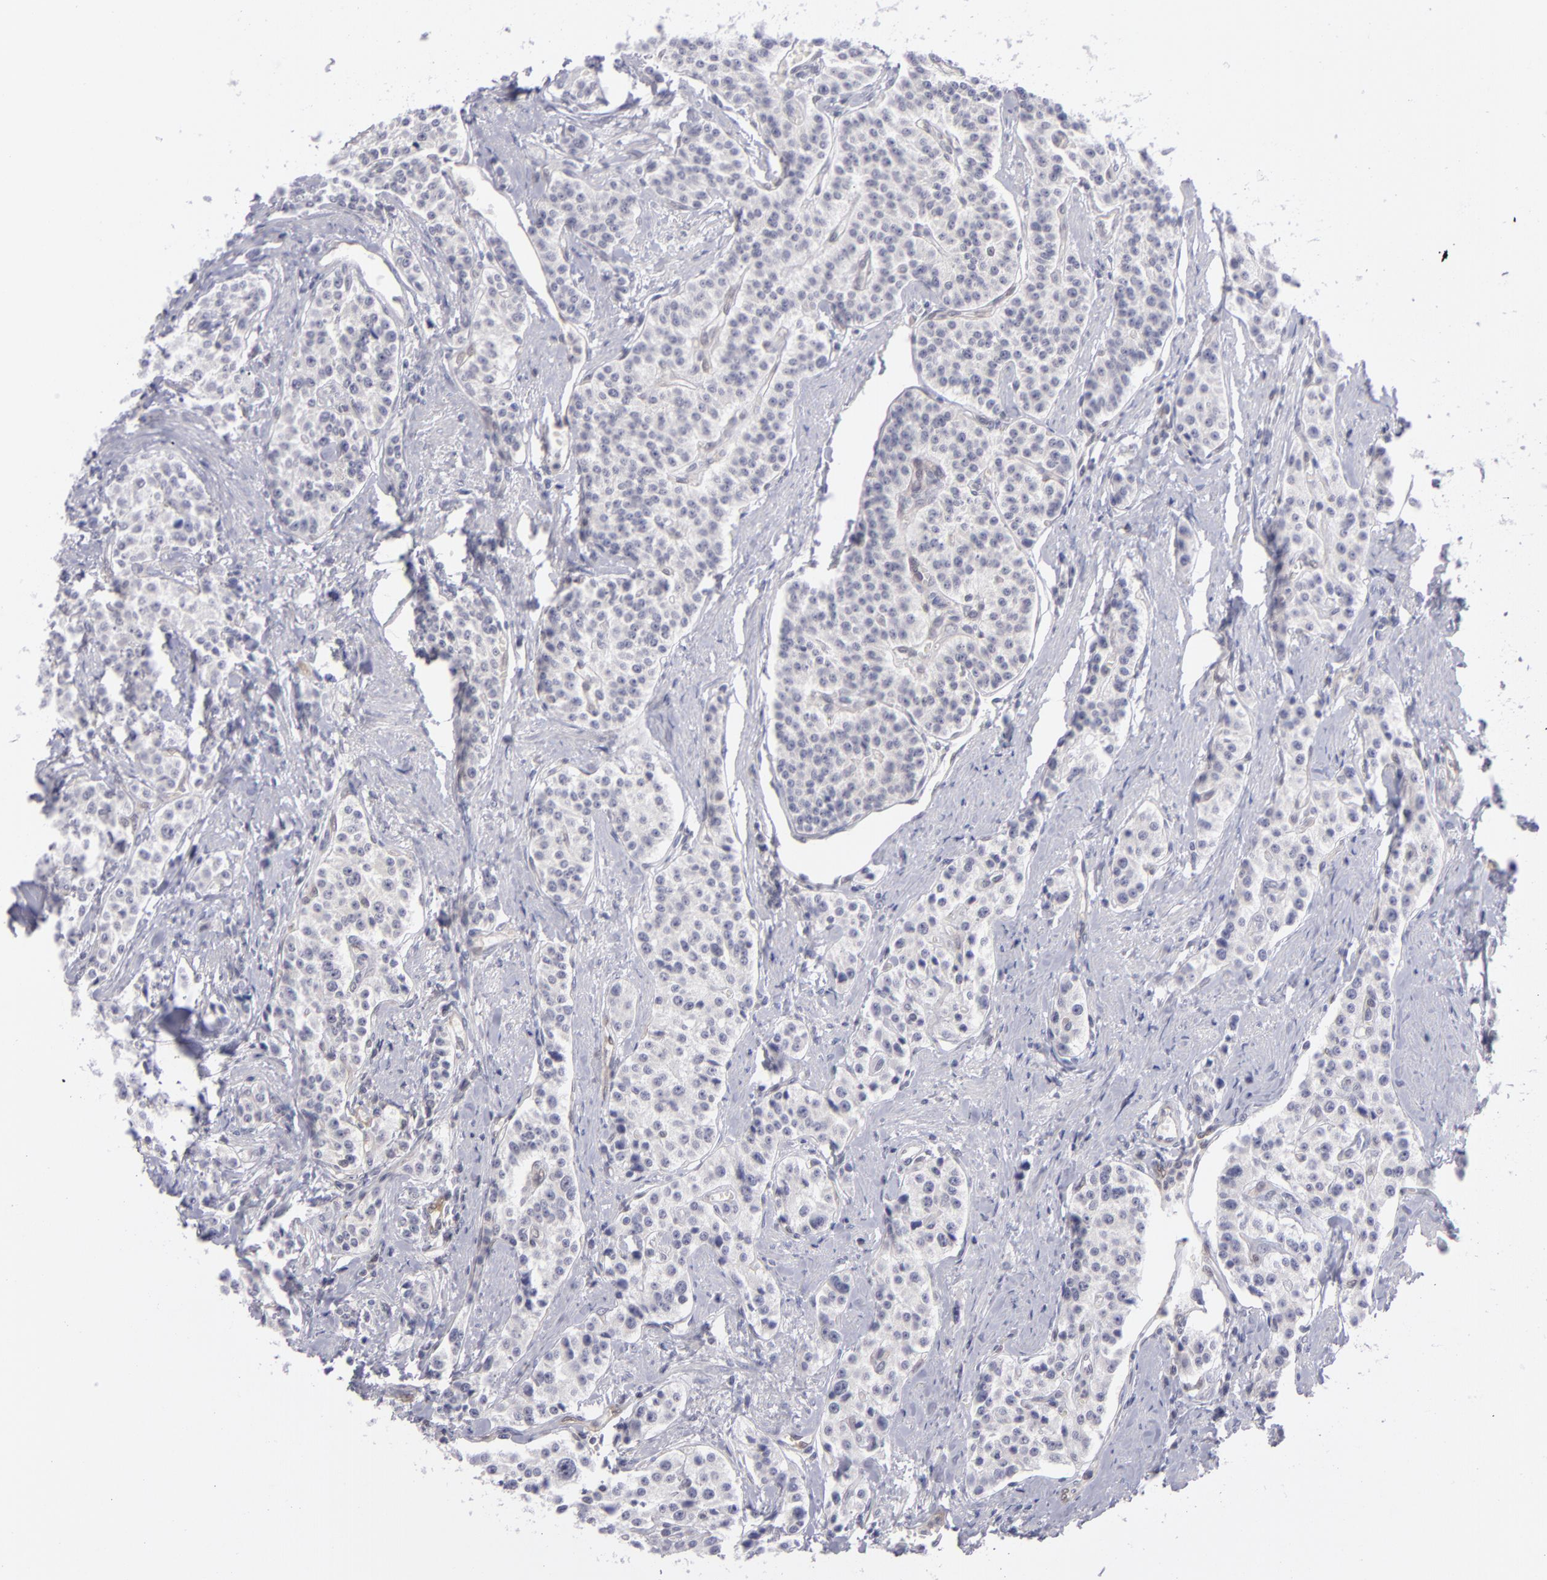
{"staining": {"intensity": "negative", "quantity": "none", "location": "none"}, "tissue": "carcinoid", "cell_type": "Tumor cells", "image_type": "cancer", "snomed": [{"axis": "morphology", "description": "Carcinoid, malignant, NOS"}, {"axis": "topography", "description": "Stomach"}], "caption": "IHC micrograph of human carcinoid (malignant) stained for a protein (brown), which displays no staining in tumor cells. Brightfield microscopy of IHC stained with DAB (3,3'-diaminobenzidine) (brown) and hematoxylin (blue), captured at high magnification.", "gene": "BCL10", "patient": {"sex": "female", "age": 76}}